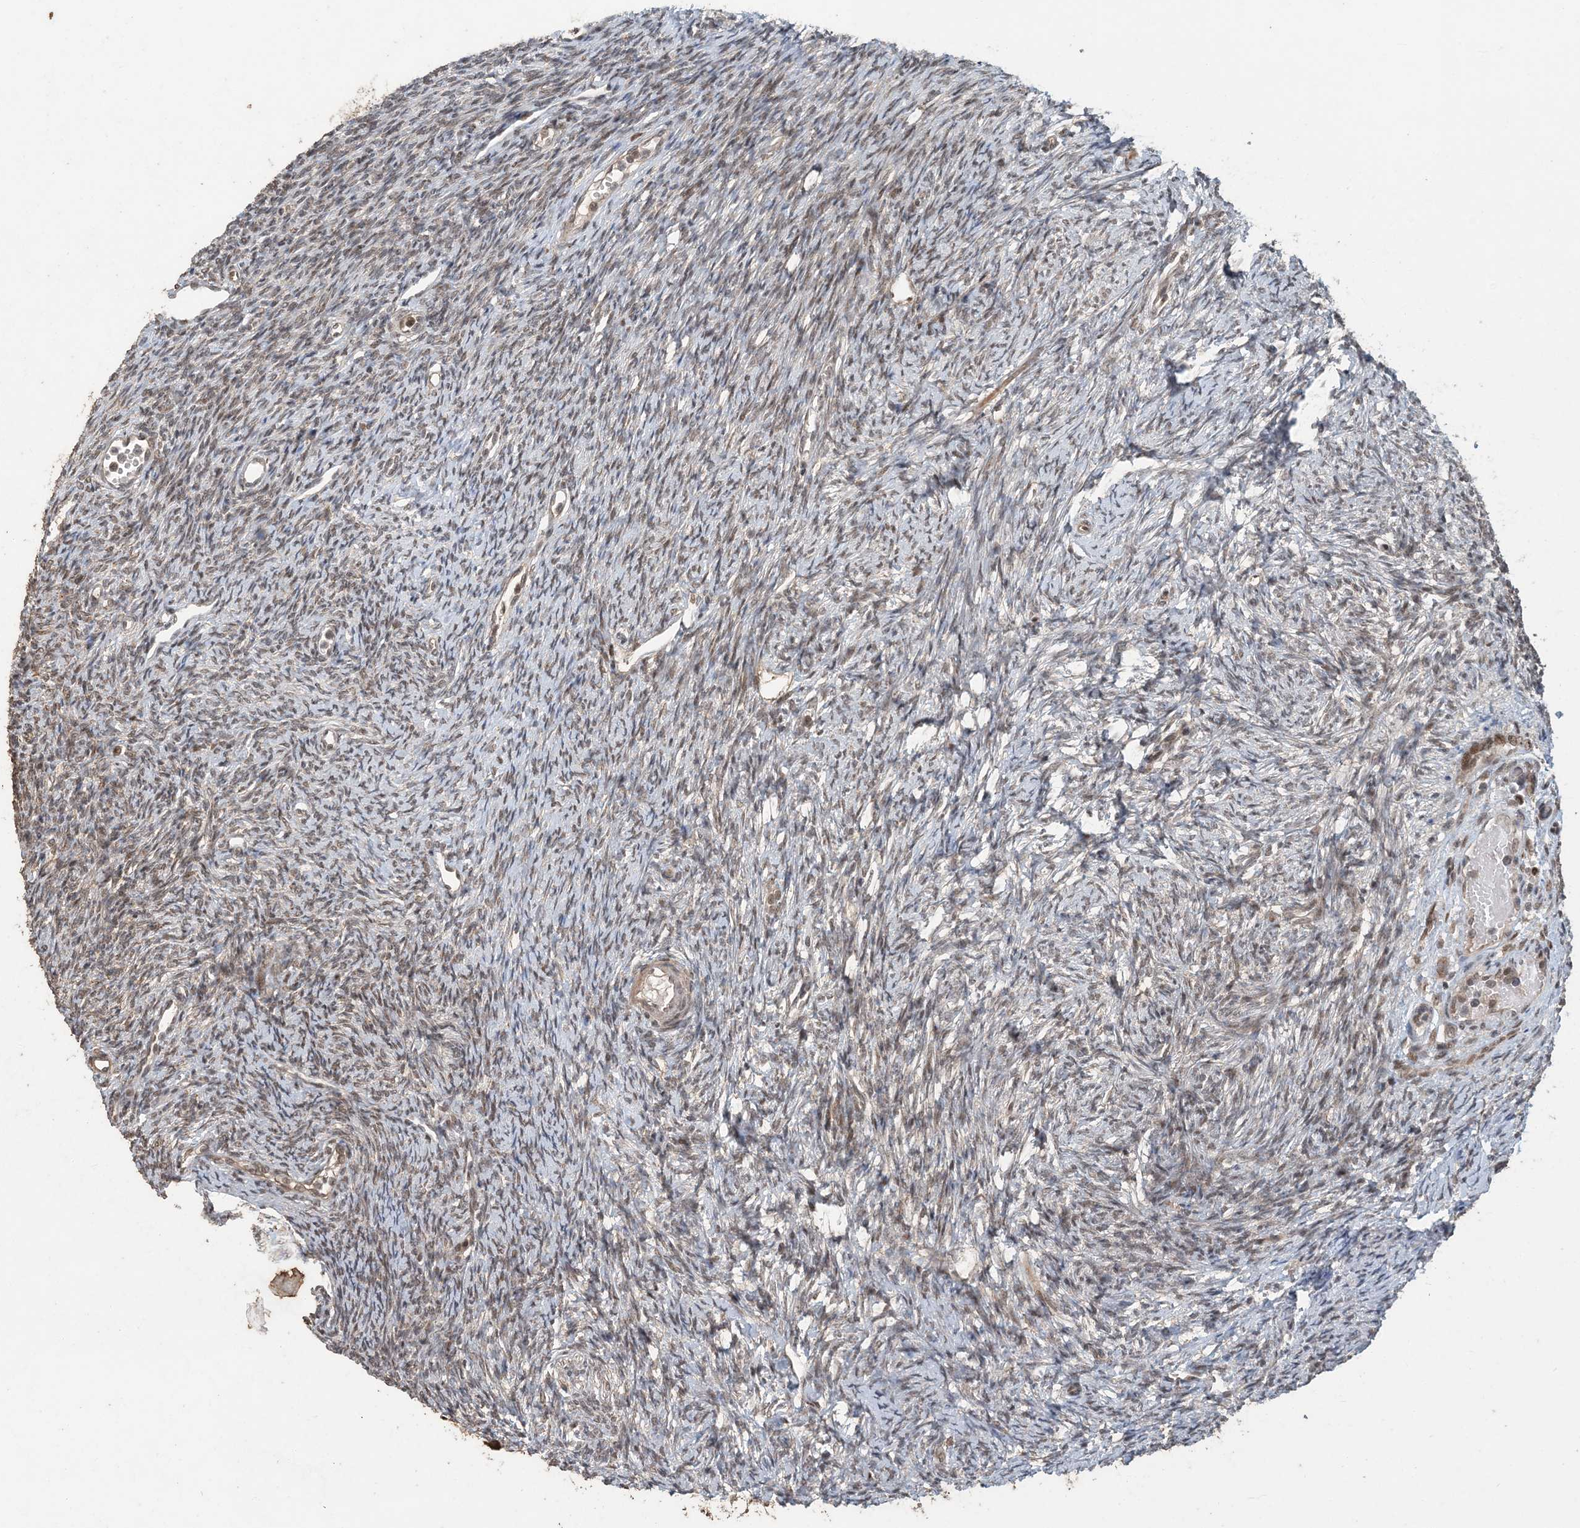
{"staining": {"intensity": "strong", "quantity": ">75%", "location": "cytoplasmic/membranous,nuclear"}, "tissue": "ovary", "cell_type": "Follicle cells", "image_type": "normal", "snomed": [{"axis": "morphology", "description": "Normal tissue, NOS"}, {"axis": "morphology", "description": "Cyst, NOS"}, {"axis": "topography", "description": "Ovary"}], "caption": "Immunohistochemistry (IHC) staining of normal ovary, which reveals high levels of strong cytoplasmic/membranous,nuclear expression in about >75% of follicle cells indicating strong cytoplasmic/membranous,nuclear protein staining. The staining was performed using DAB (3,3'-diaminobenzidine) (brown) for protein detection and nuclei were counterstained in hematoxylin (blue).", "gene": "ATP13A2", "patient": {"sex": "female", "age": 33}}